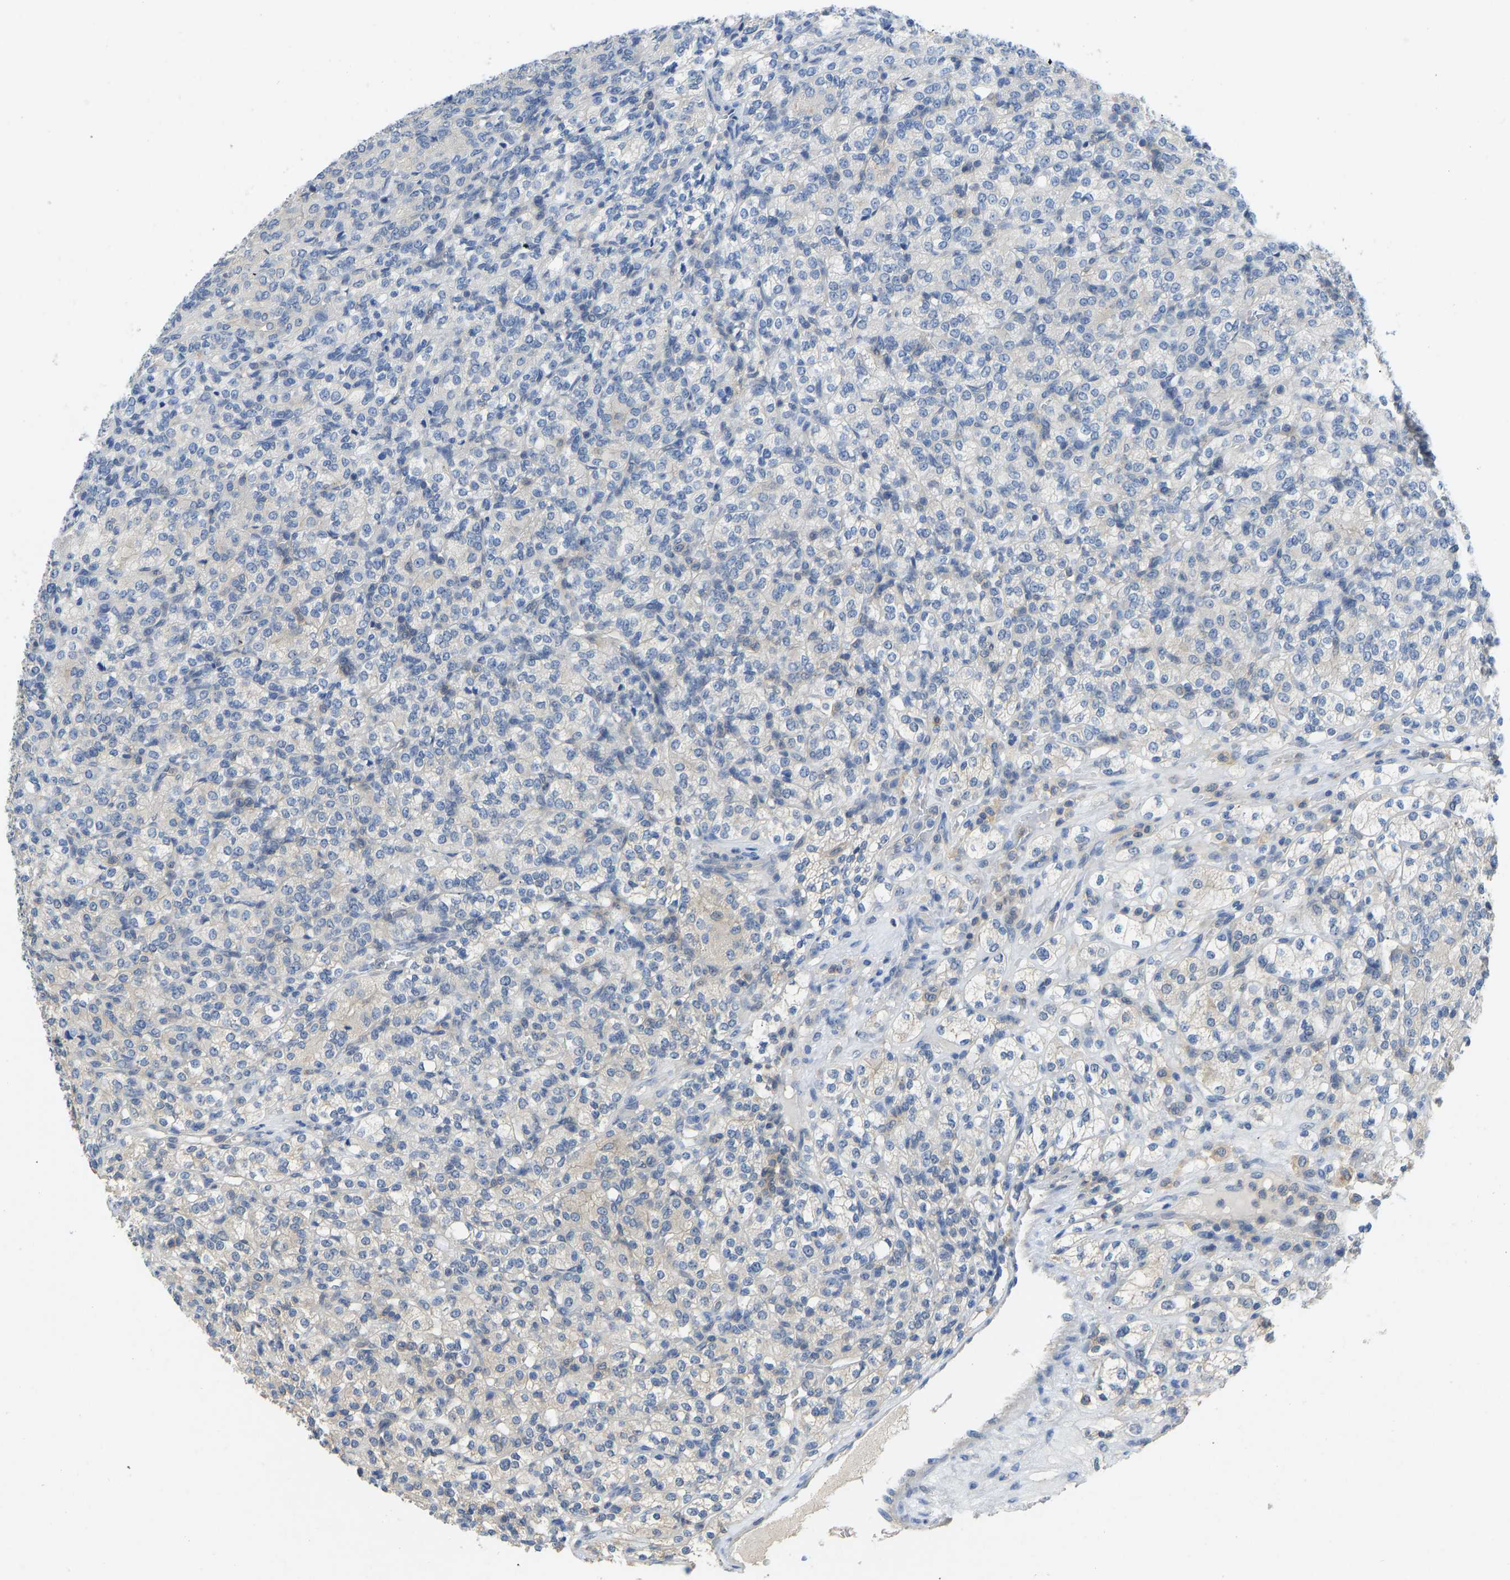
{"staining": {"intensity": "negative", "quantity": "none", "location": "none"}, "tissue": "renal cancer", "cell_type": "Tumor cells", "image_type": "cancer", "snomed": [{"axis": "morphology", "description": "Adenocarcinoma, NOS"}, {"axis": "topography", "description": "Kidney"}], "caption": "A photomicrograph of adenocarcinoma (renal) stained for a protein exhibits no brown staining in tumor cells. (Stains: DAB (3,3'-diaminobenzidine) immunohistochemistry (IHC) with hematoxylin counter stain, Microscopy: brightfield microscopy at high magnification).", "gene": "NDRG3", "patient": {"sex": "male", "age": 77}}